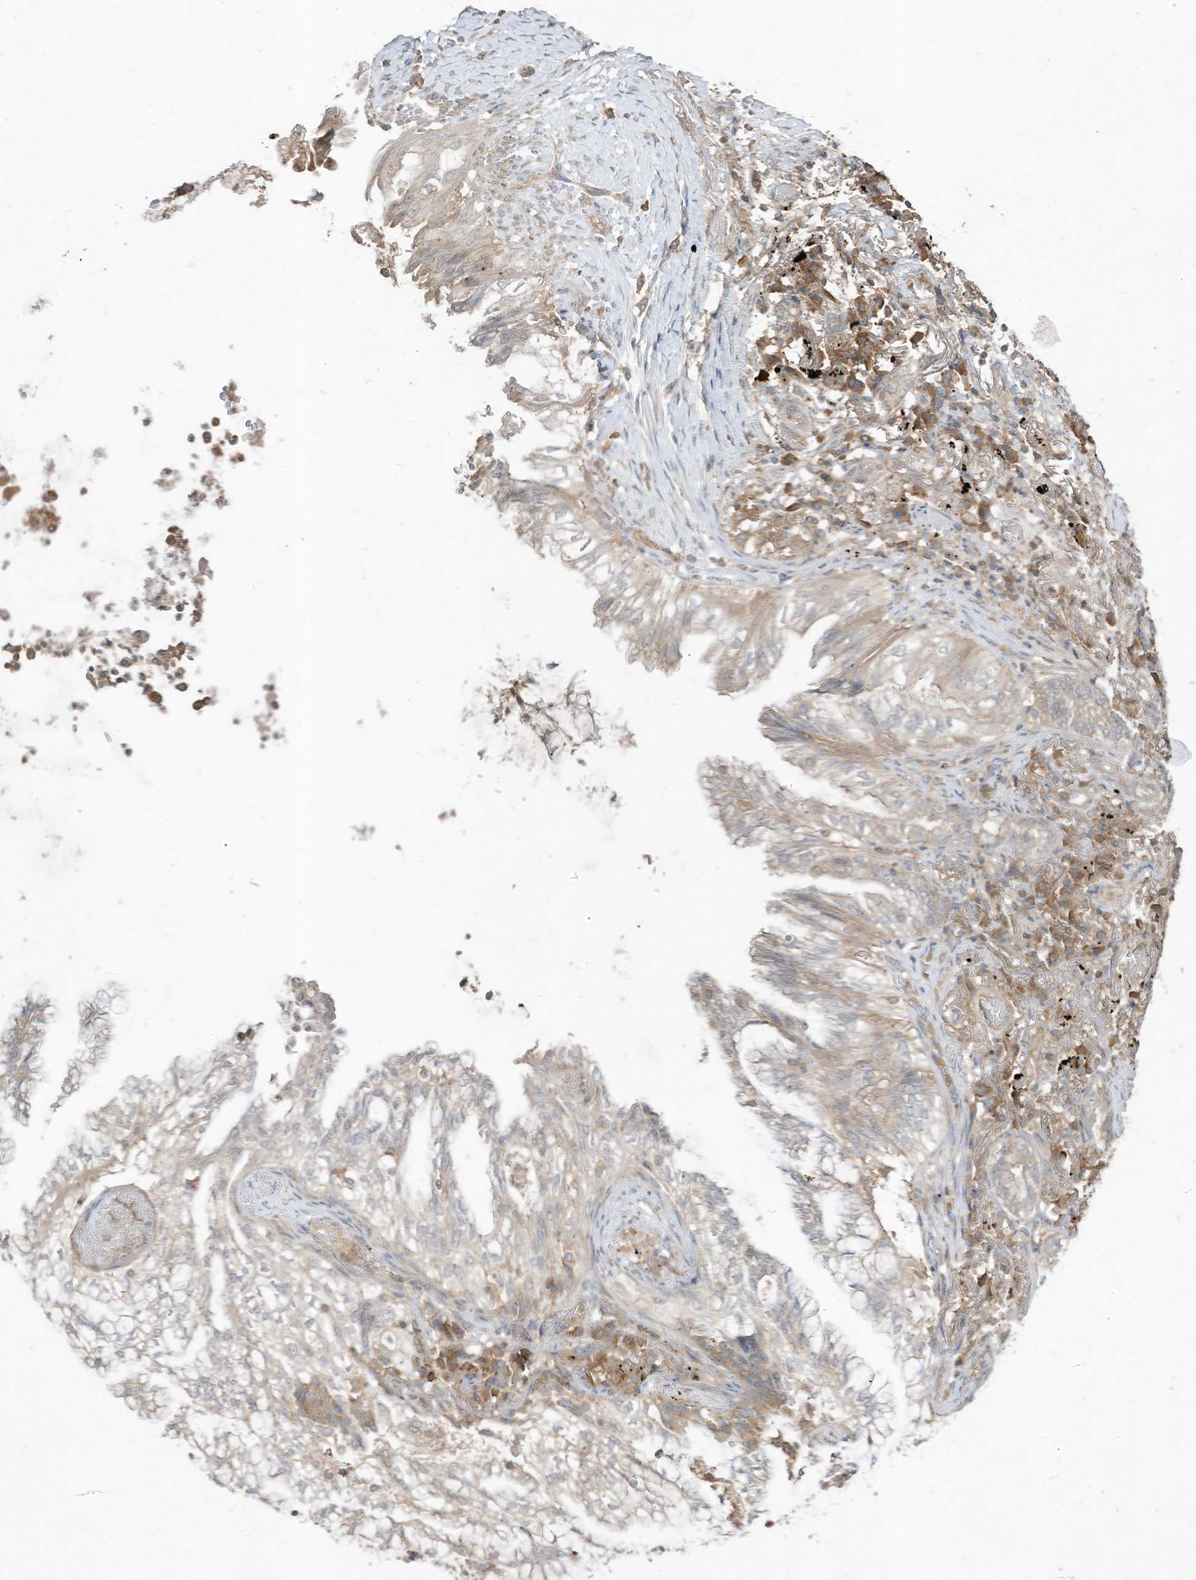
{"staining": {"intensity": "weak", "quantity": "<25%", "location": "cytoplasmic/membranous"}, "tissue": "lung cancer", "cell_type": "Tumor cells", "image_type": "cancer", "snomed": [{"axis": "morphology", "description": "Adenocarcinoma, NOS"}, {"axis": "topography", "description": "Lung"}], "caption": "Immunohistochemical staining of lung cancer exhibits no significant staining in tumor cells.", "gene": "LDAH", "patient": {"sex": "female", "age": 70}}